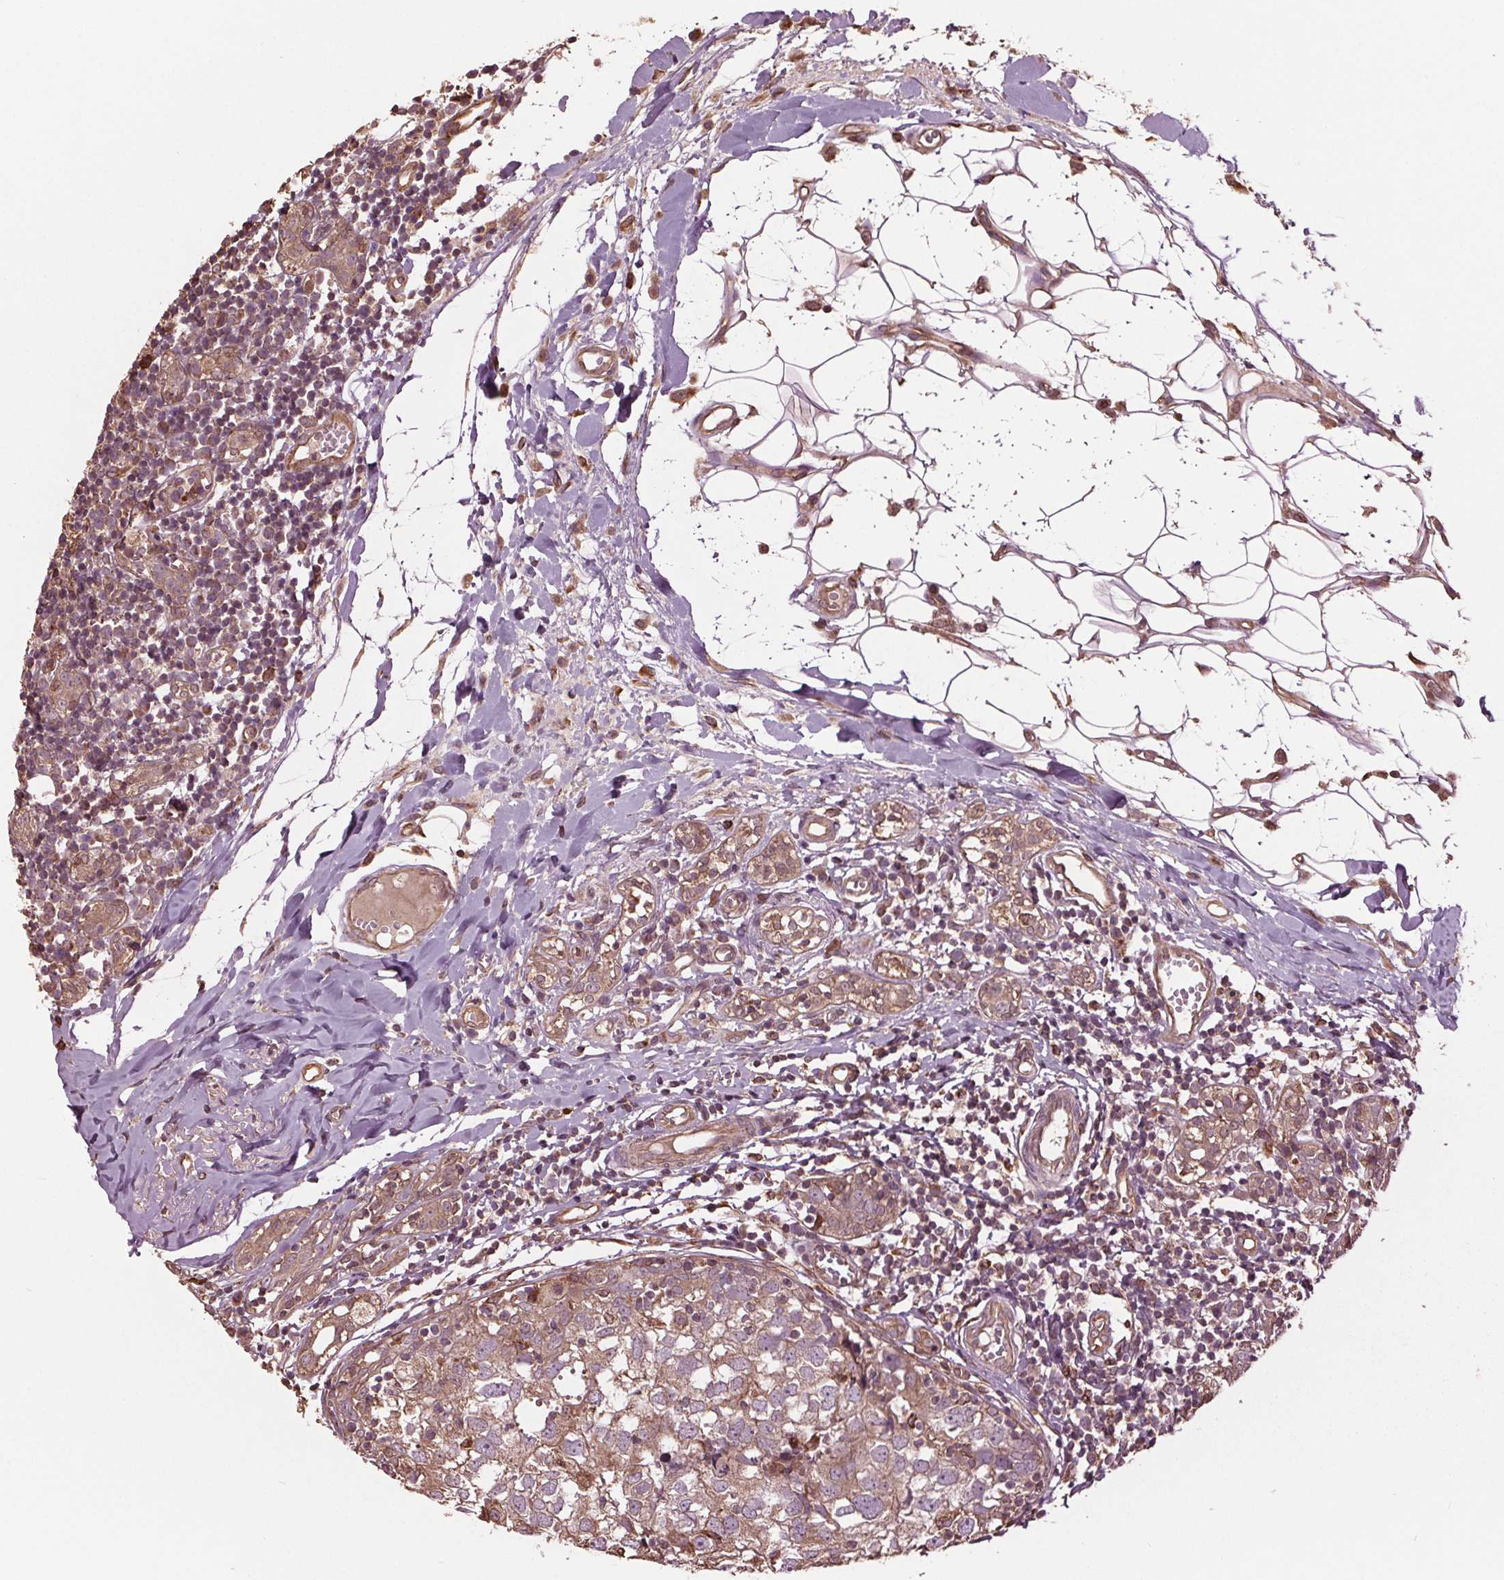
{"staining": {"intensity": "weak", "quantity": "25%-75%", "location": "cytoplasmic/membranous"}, "tissue": "breast cancer", "cell_type": "Tumor cells", "image_type": "cancer", "snomed": [{"axis": "morphology", "description": "Duct carcinoma"}, {"axis": "topography", "description": "Breast"}], "caption": "Immunohistochemical staining of human breast cancer (invasive ductal carcinoma) exhibits low levels of weak cytoplasmic/membranous positivity in approximately 25%-75% of tumor cells.", "gene": "RNPEP", "patient": {"sex": "female", "age": 30}}